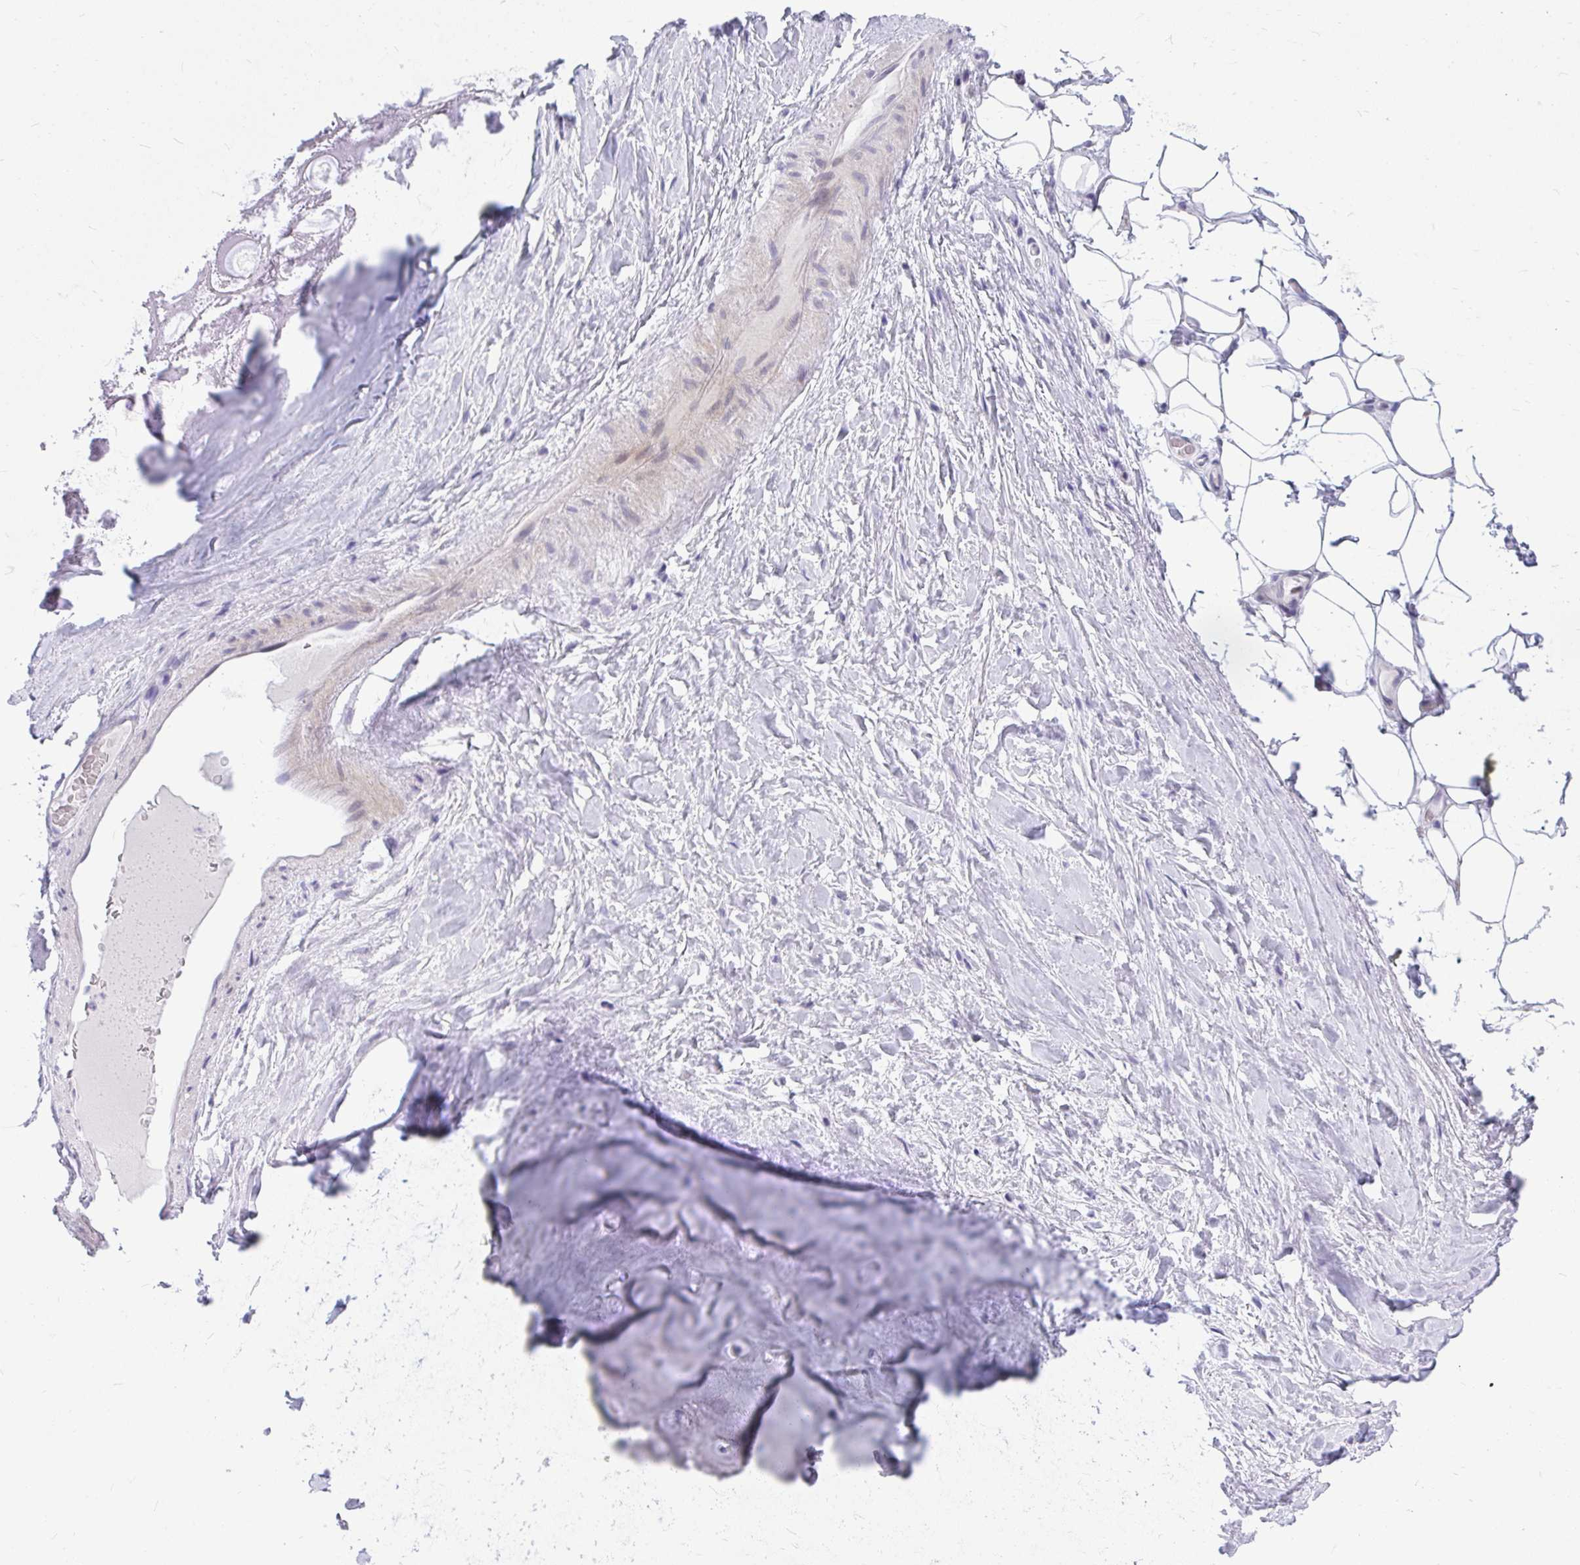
{"staining": {"intensity": "negative", "quantity": "none", "location": "none"}, "tissue": "adipose tissue", "cell_type": "Adipocytes", "image_type": "normal", "snomed": [{"axis": "morphology", "description": "Normal tissue, NOS"}, {"axis": "topography", "description": "Lymph node"}, {"axis": "topography", "description": "Cartilage tissue"}, {"axis": "topography", "description": "Nasopharynx"}], "caption": "An image of human adipose tissue is negative for staining in adipocytes. Nuclei are stained in blue.", "gene": "ZSCAN25", "patient": {"sex": "male", "age": 63}}